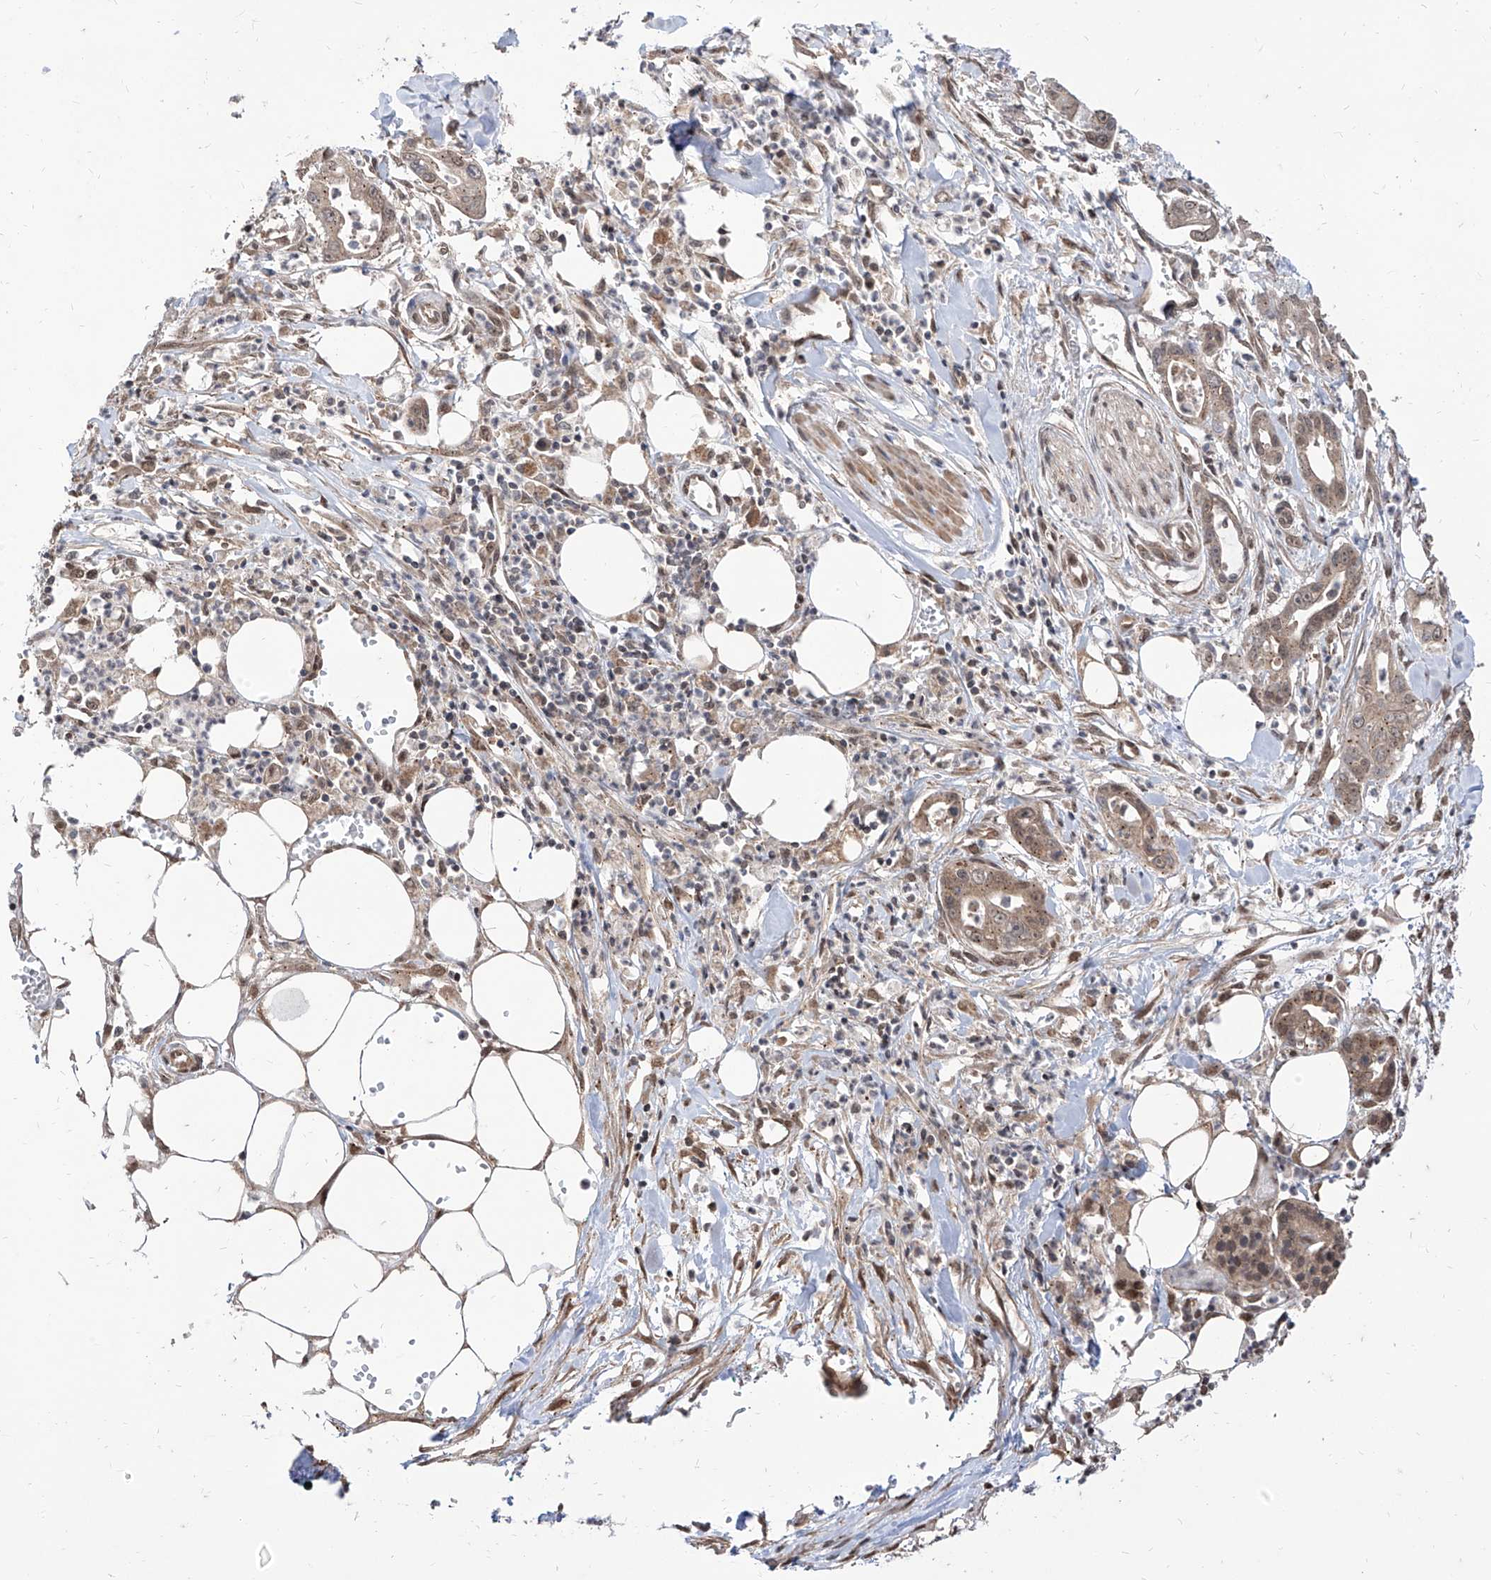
{"staining": {"intensity": "weak", "quantity": "25%-75%", "location": "cytoplasmic/membranous"}, "tissue": "pancreatic cancer", "cell_type": "Tumor cells", "image_type": "cancer", "snomed": [{"axis": "morphology", "description": "Adenocarcinoma, NOS"}, {"axis": "topography", "description": "Pancreas"}], "caption": "This is an image of IHC staining of pancreatic adenocarcinoma, which shows weak staining in the cytoplasmic/membranous of tumor cells.", "gene": "C8orf82", "patient": {"sex": "male", "age": 68}}